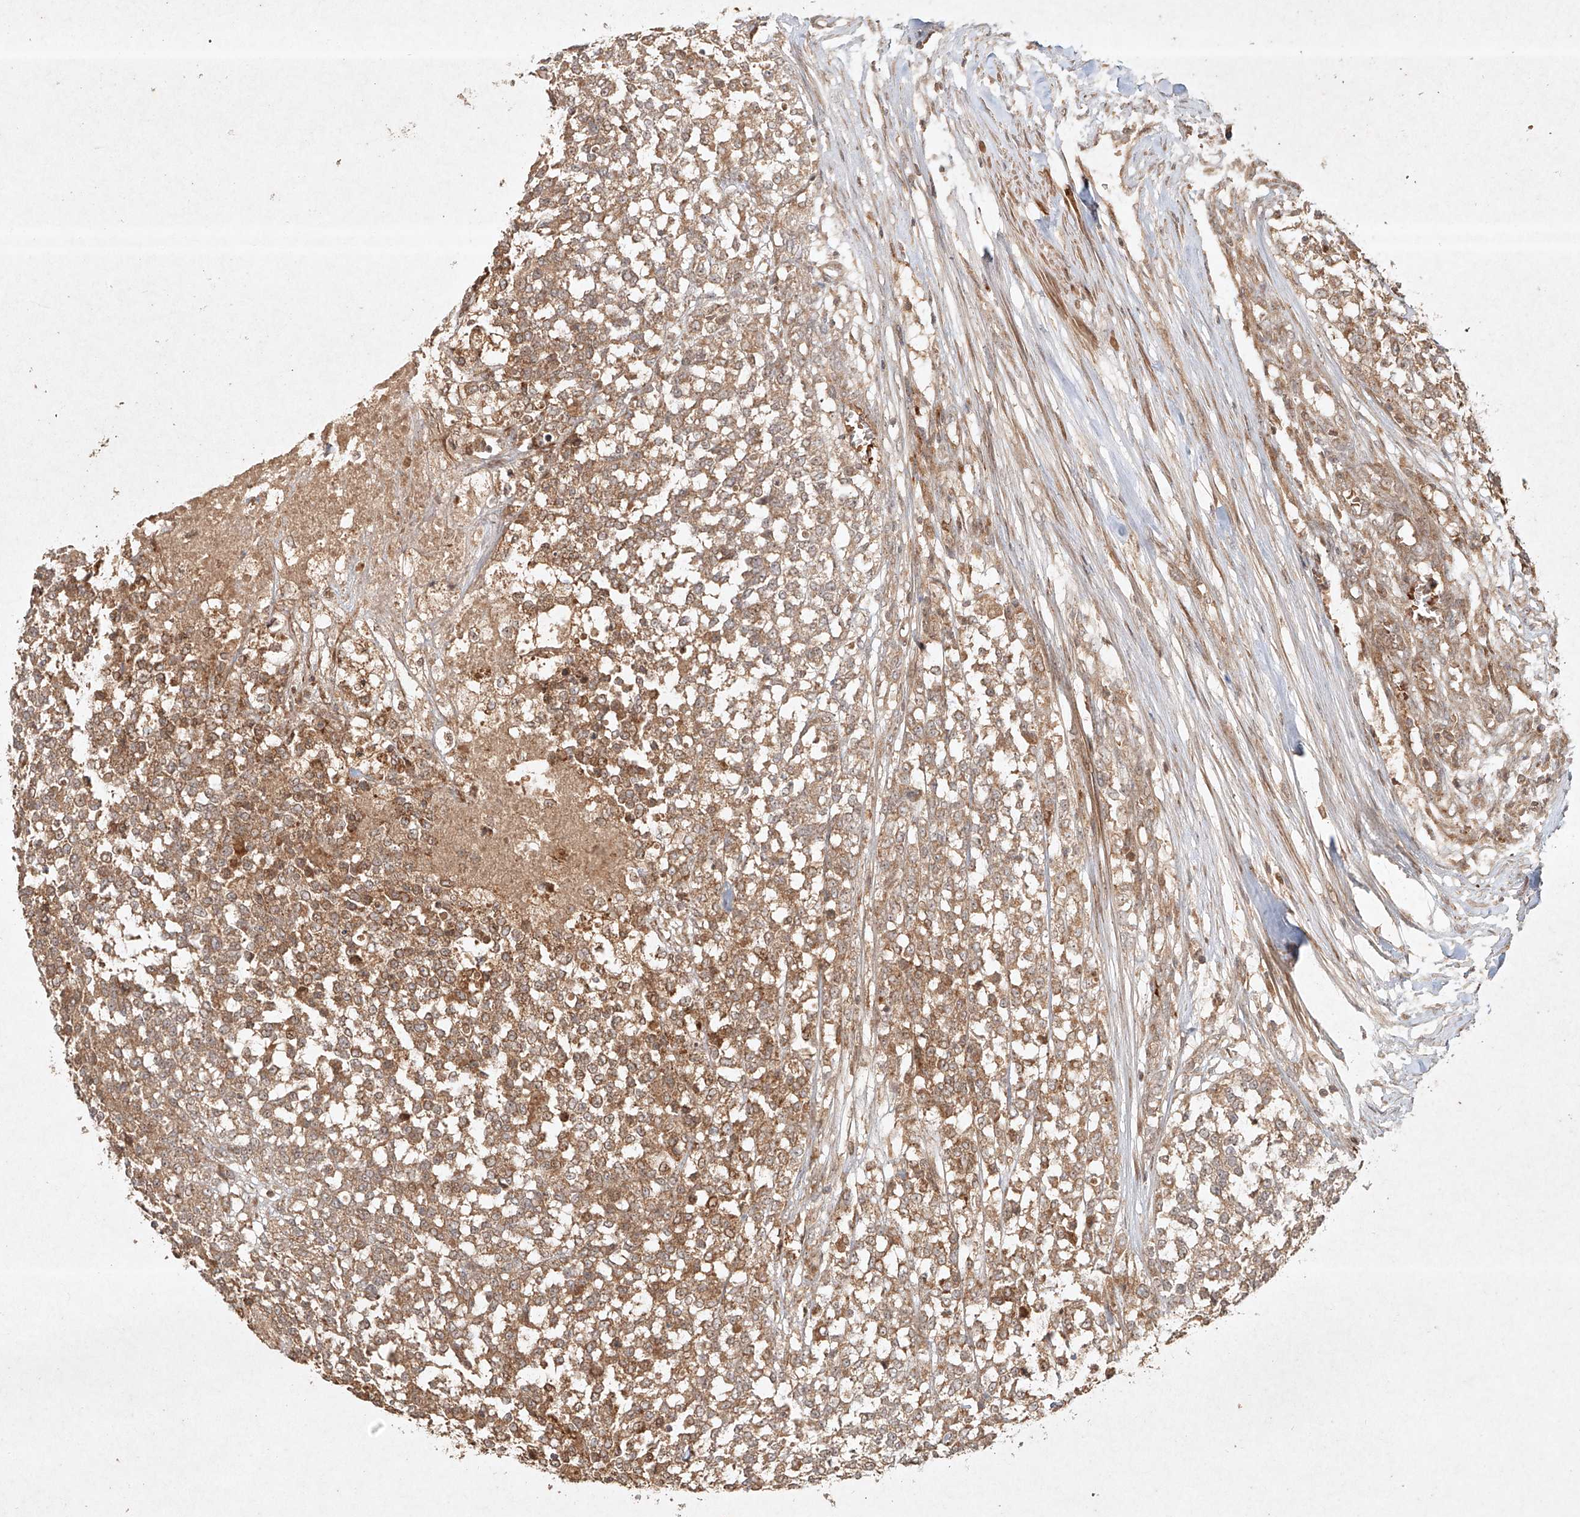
{"staining": {"intensity": "moderate", "quantity": ">75%", "location": "cytoplasmic/membranous"}, "tissue": "testis cancer", "cell_type": "Tumor cells", "image_type": "cancer", "snomed": [{"axis": "morphology", "description": "Seminoma, NOS"}, {"axis": "topography", "description": "Testis"}], "caption": "Moderate cytoplasmic/membranous positivity is identified in about >75% of tumor cells in testis cancer.", "gene": "CYYR1", "patient": {"sex": "male", "age": 59}}